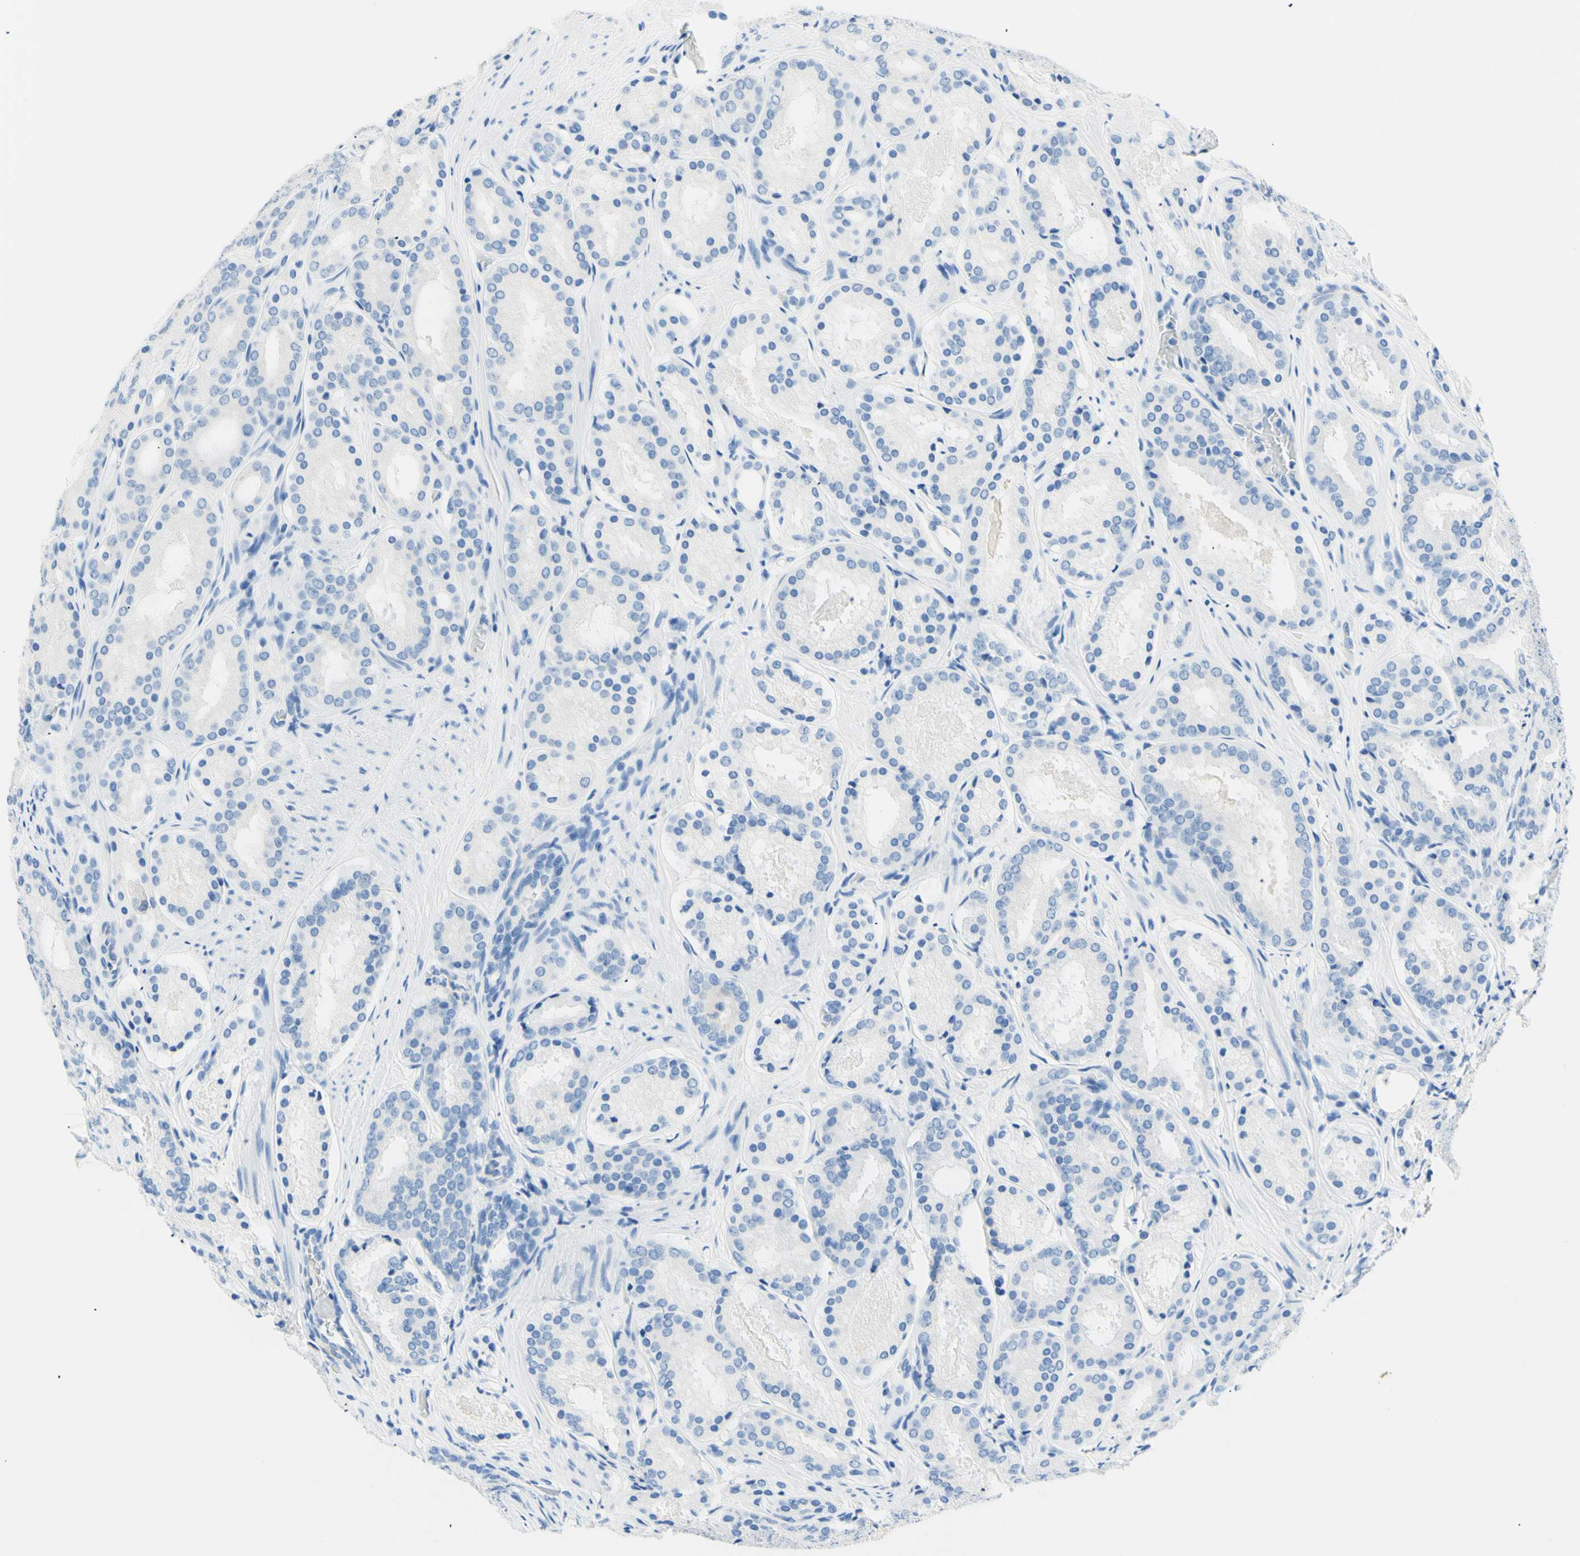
{"staining": {"intensity": "negative", "quantity": "none", "location": "none"}, "tissue": "prostate cancer", "cell_type": "Tumor cells", "image_type": "cancer", "snomed": [{"axis": "morphology", "description": "Adenocarcinoma, Low grade"}, {"axis": "topography", "description": "Prostate"}], "caption": "Tumor cells are negative for brown protein staining in prostate adenocarcinoma (low-grade).", "gene": "HPCA", "patient": {"sex": "male", "age": 69}}